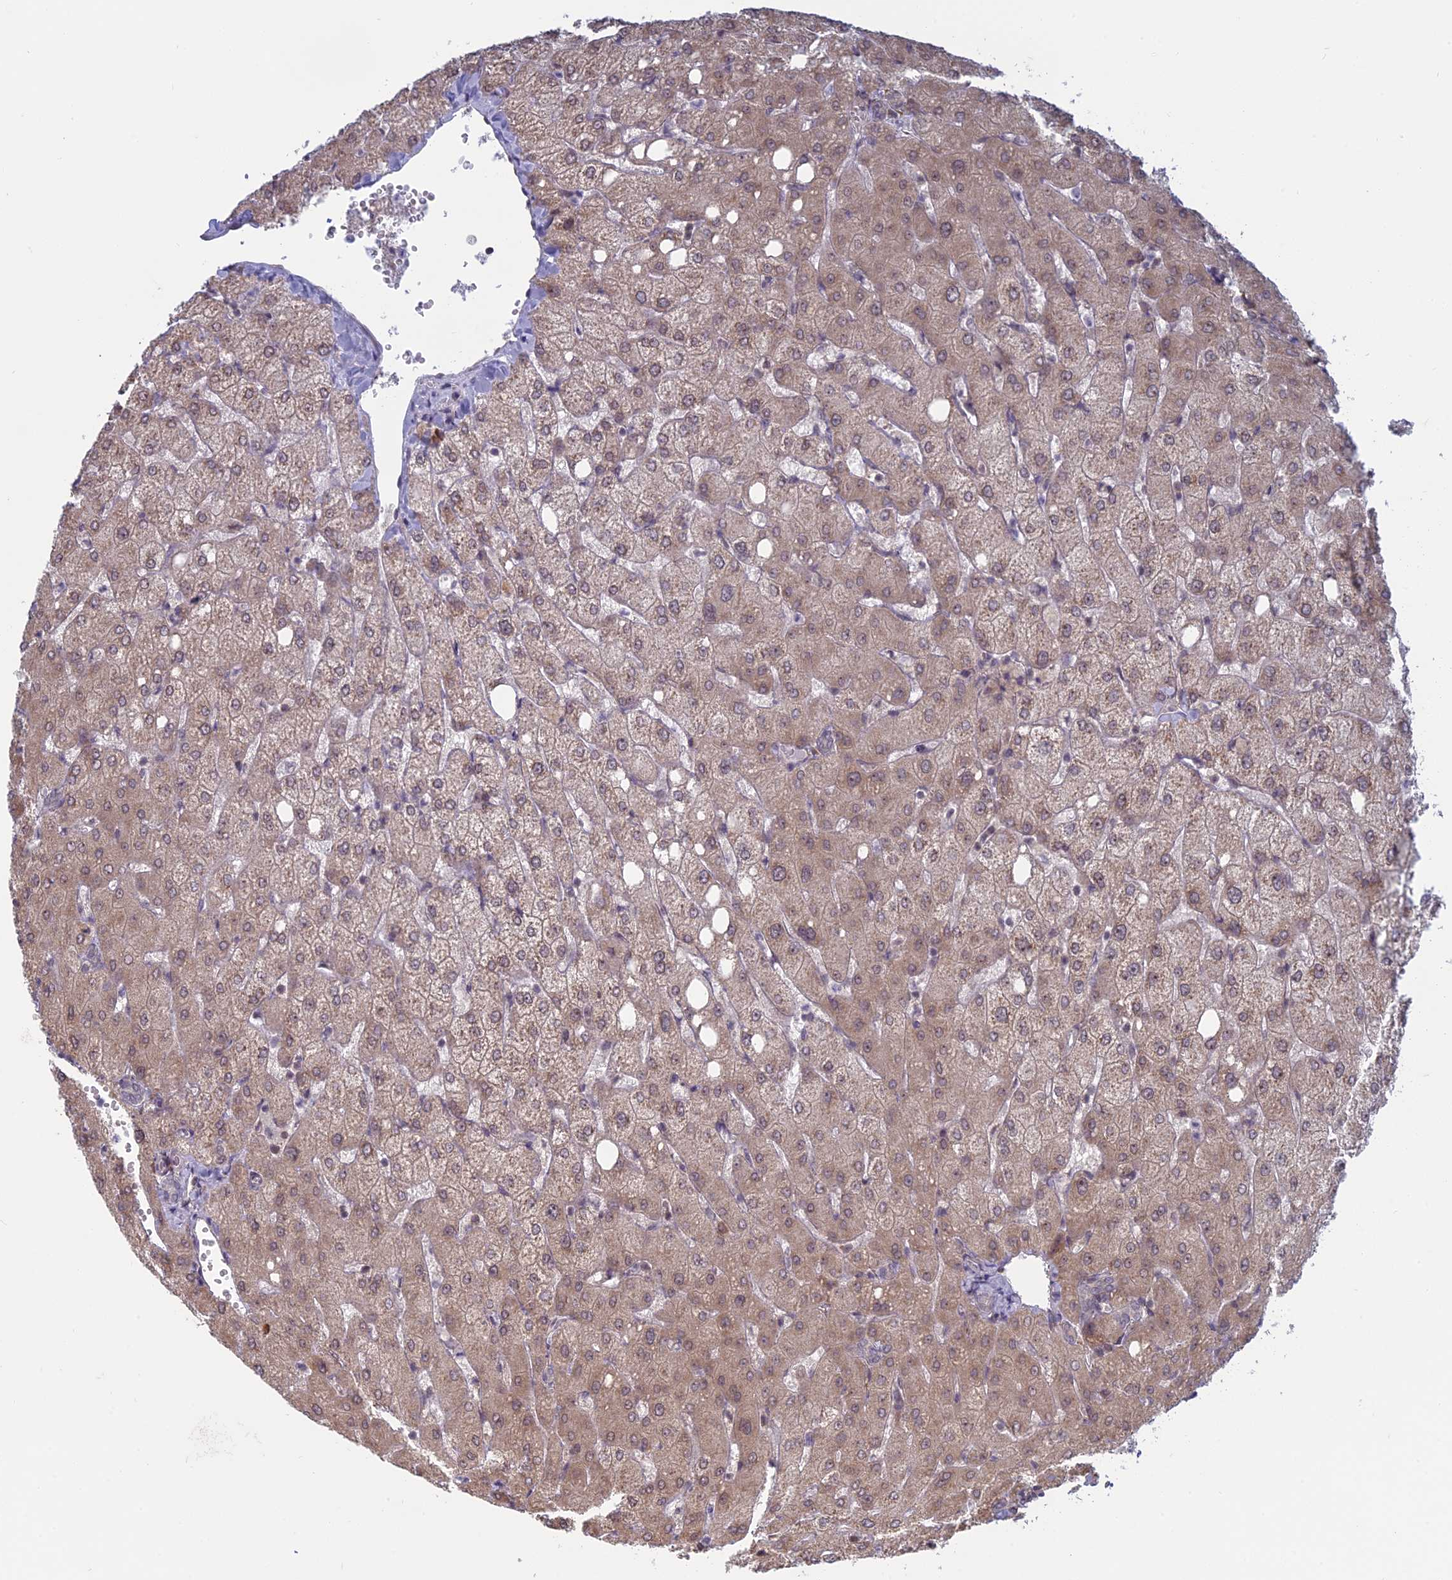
{"staining": {"intensity": "negative", "quantity": "none", "location": "none"}, "tissue": "liver", "cell_type": "Cholangiocytes", "image_type": "normal", "snomed": [{"axis": "morphology", "description": "Normal tissue, NOS"}, {"axis": "topography", "description": "Liver"}], "caption": "Immunohistochemistry (IHC) image of benign human liver stained for a protein (brown), which reveals no positivity in cholangiocytes.", "gene": "RPS19BP1", "patient": {"sex": "female", "age": 54}}